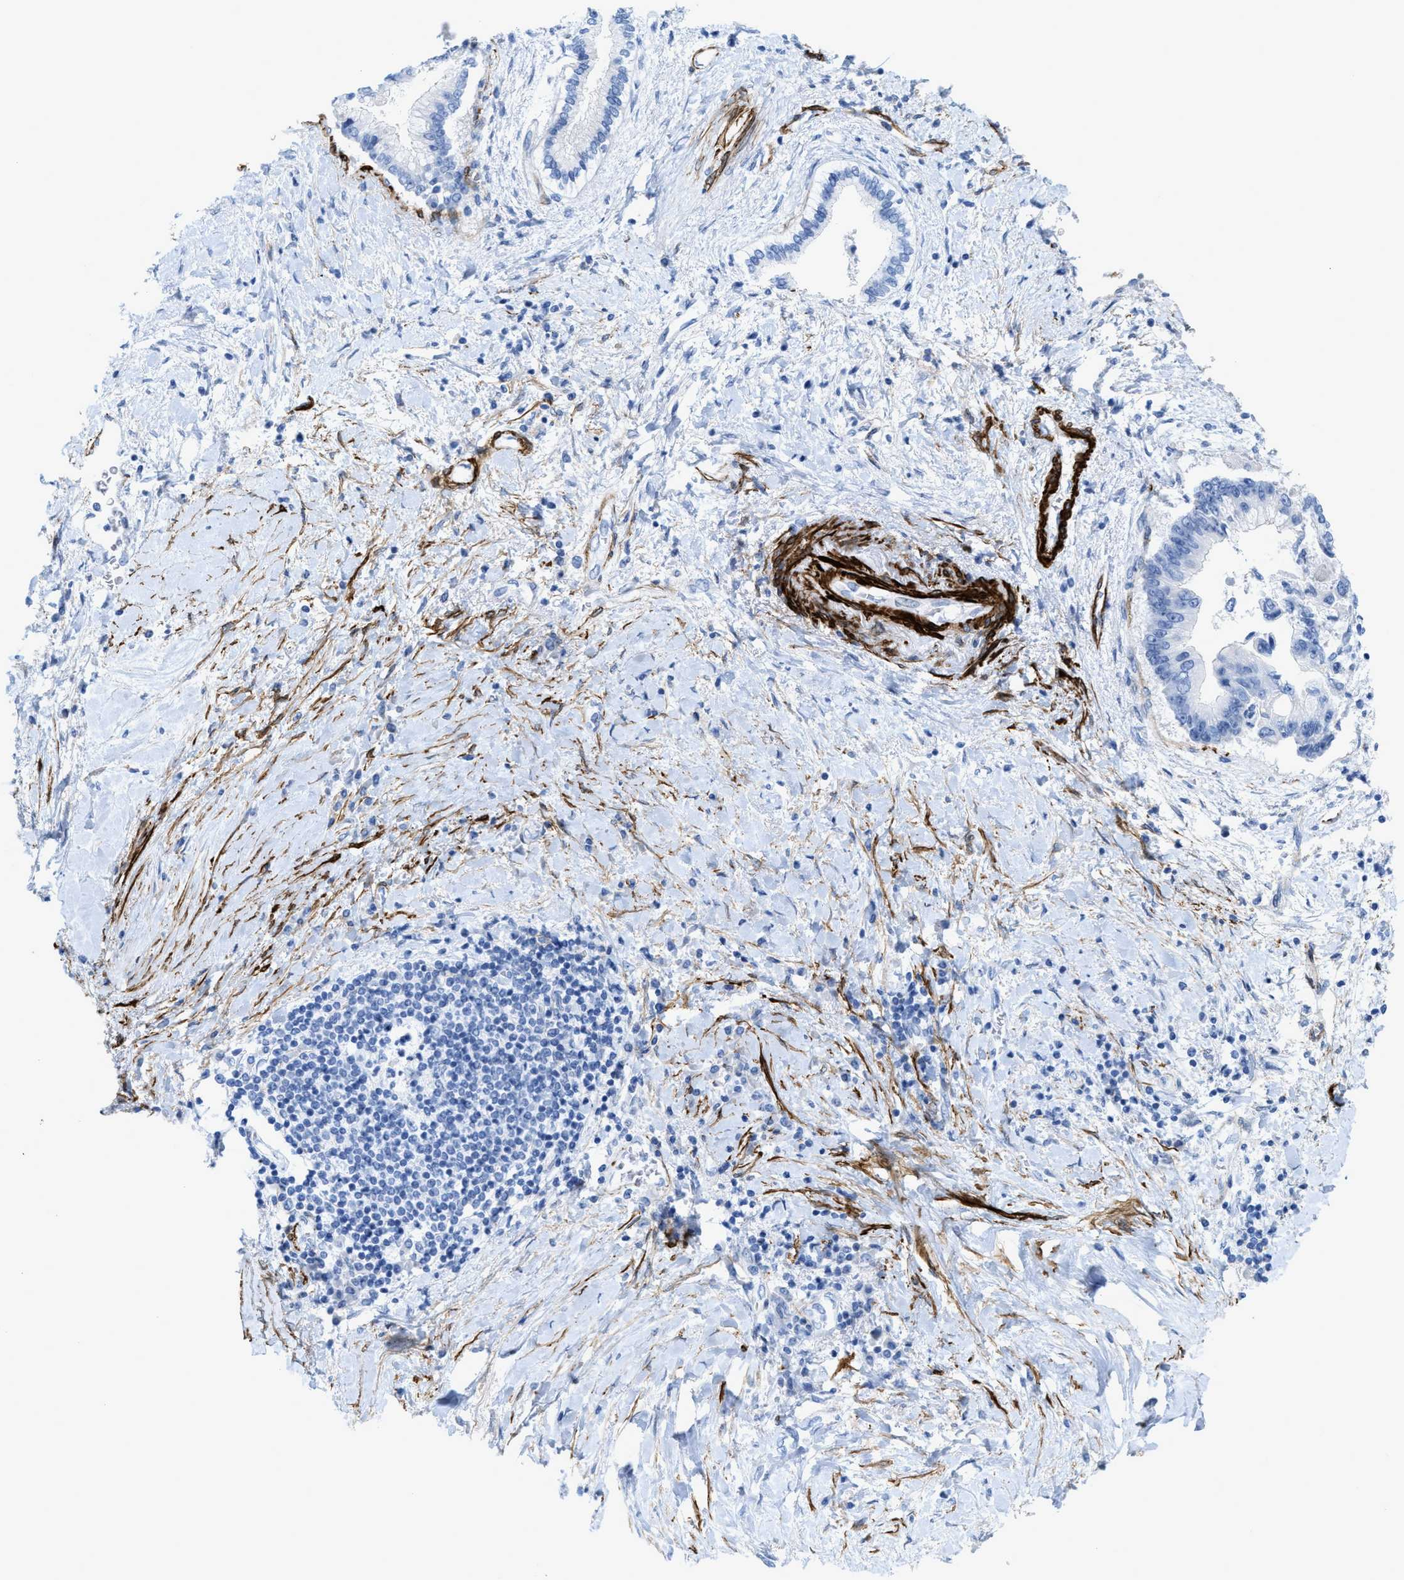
{"staining": {"intensity": "negative", "quantity": "none", "location": "none"}, "tissue": "liver cancer", "cell_type": "Tumor cells", "image_type": "cancer", "snomed": [{"axis": "morphology", "description": "Cholangiocarcinoma"}, {"axis": "topography", "description": "Liver"}], "caption": "The photomicrograph demonstrates no significant expression in tumor cells of liver cancer (cholangiocarcinoma).", "gene": "TAGLN", "patient": {"sex": "male", "age": 50}}